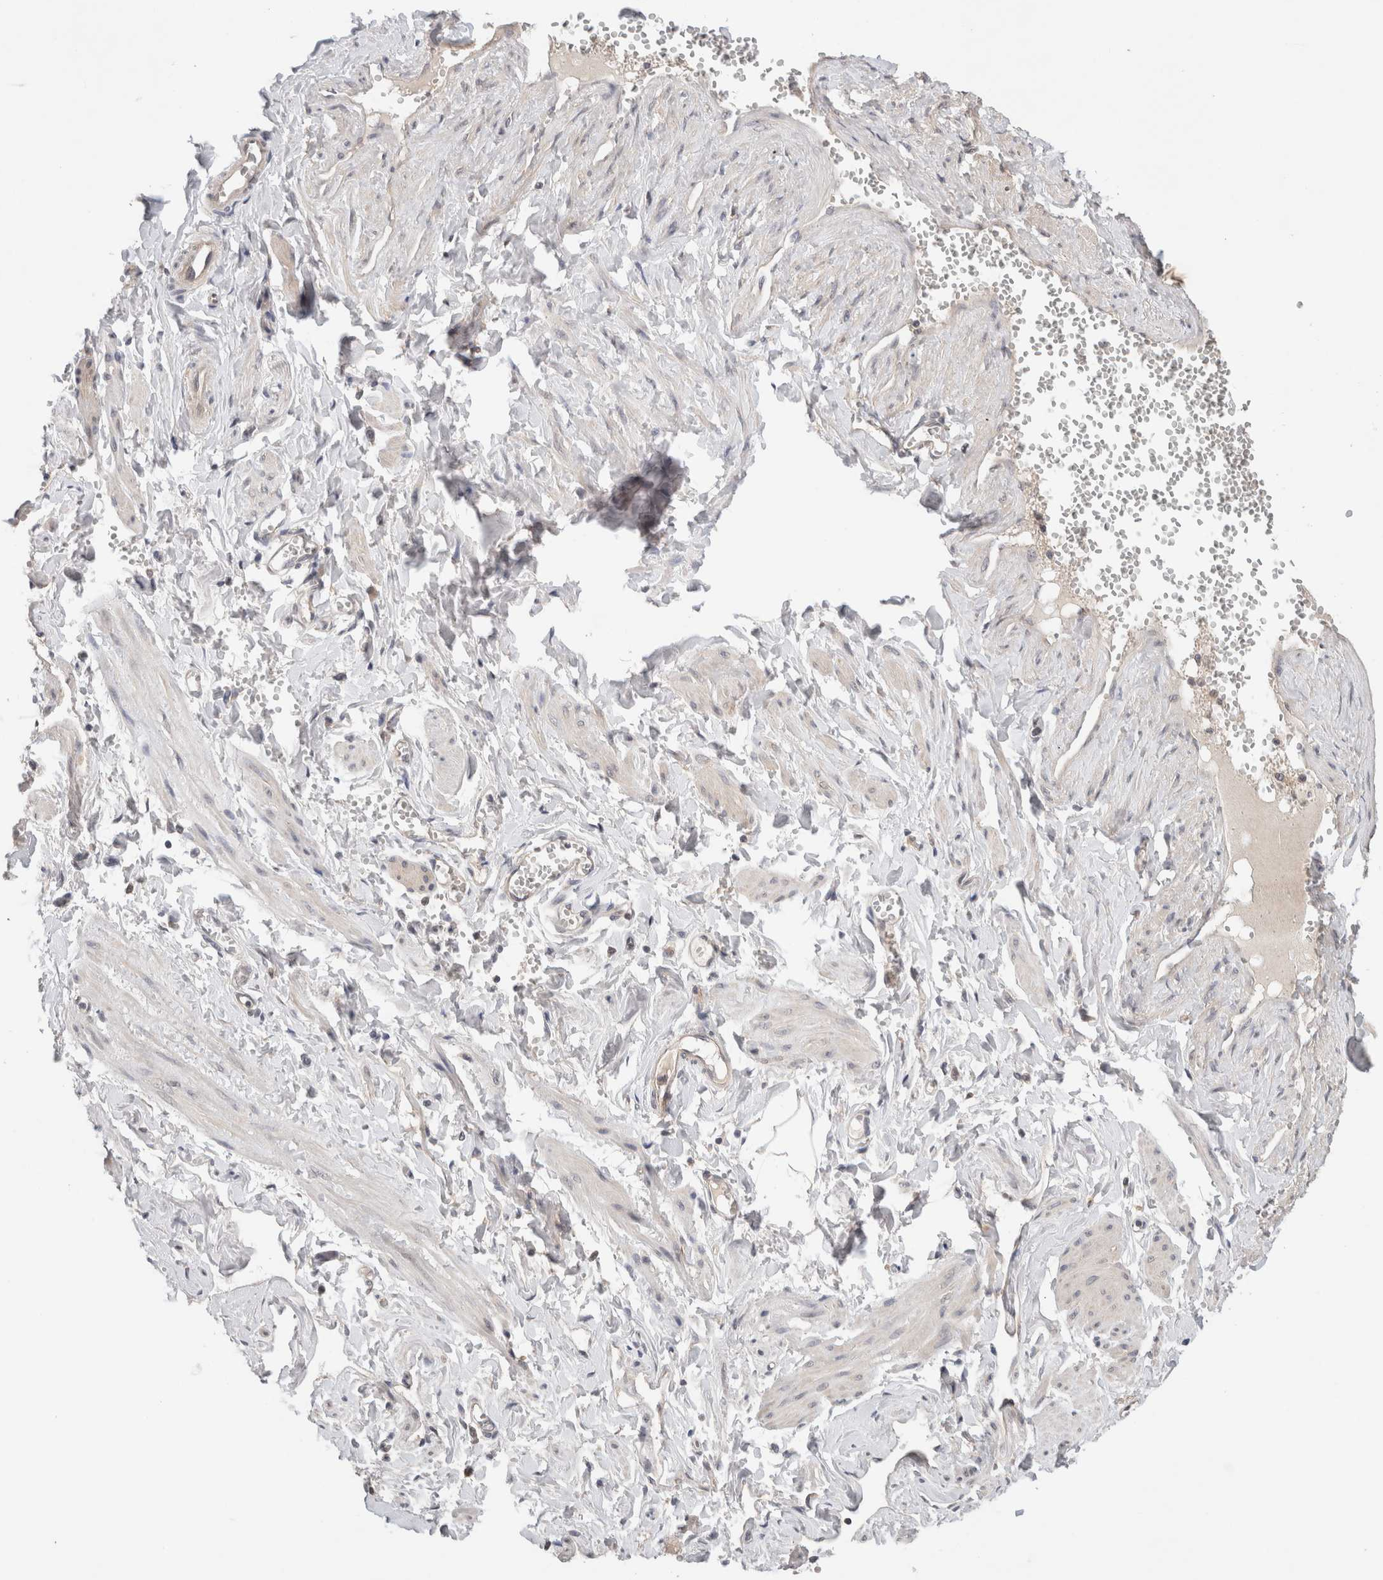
{"staining": {"intensity": "weak", "quantity": ">75%", "location": "cytoplasmic/membranous"}, "tissue": "adipose tissue", "cell_type": "Adipocytes", "image_type": "normal", "snomed": [{"axis": "morphology", "description": "Normal tissue, NOS"}, {"axis": "topography", "description": "Vascular tissue"}, {"axis": "topography", "description": "Fallopian tube"}, {"axis": "topography", "description": "Ovary"}], "caption": "A high-resolution image shows immunohistochemistry staining of benign adipose tissue, which exhibits weak cytoplasmic/membranous staining in about >75% of adipocytes.", "gene": "SGK1", "patient": {"sex": "female", "age": 67}}